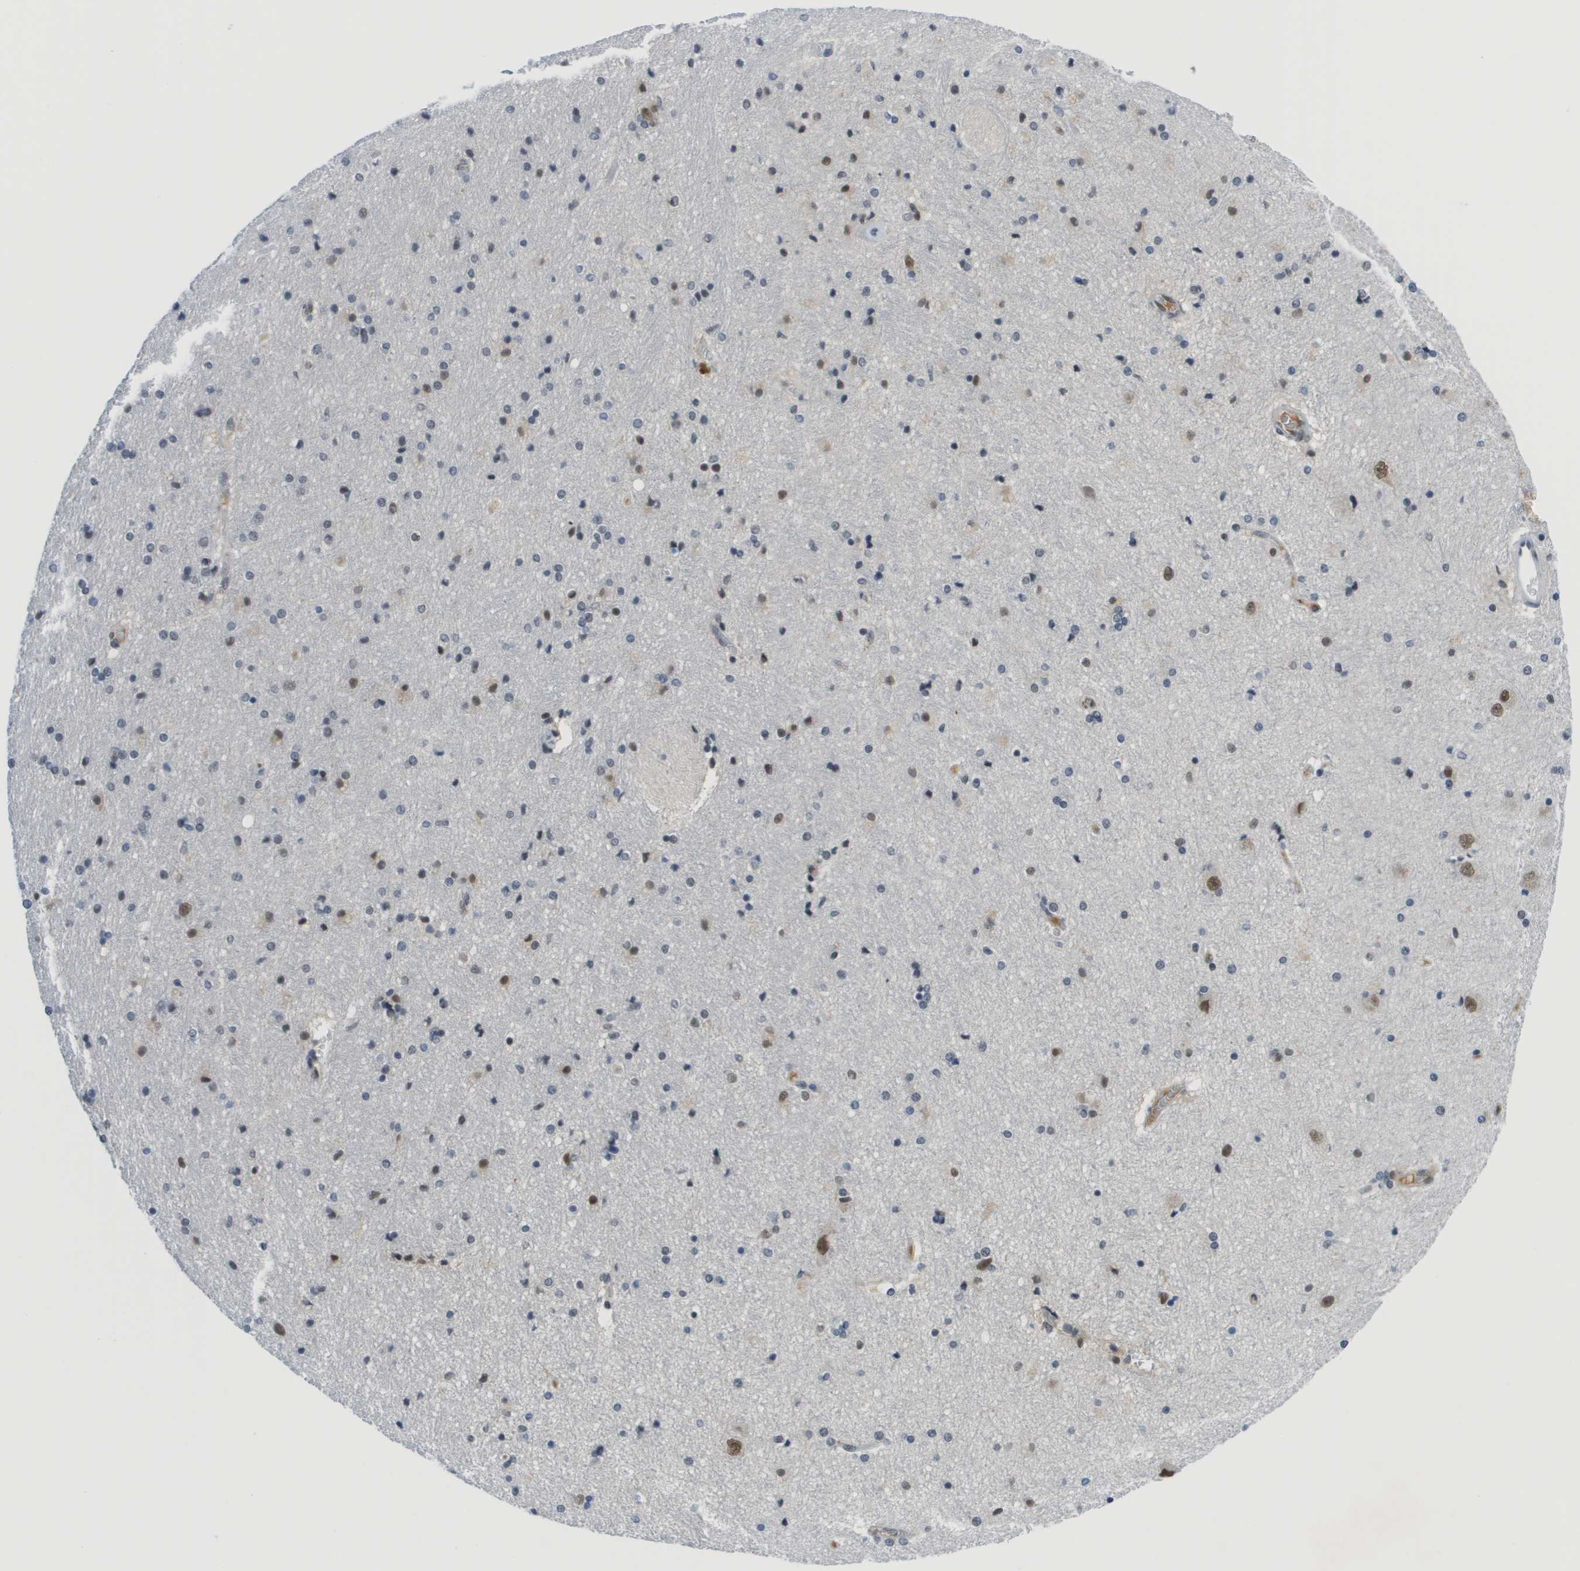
{"staining": {"intensity": "moderate", "quantity": "25%-75%", "location": "nuclear"}, "tissue": "hippocampus", "cell_type": "Glial cells", "image_type": "normal", "snomed": [{"axis": "morphology", "description": "Normal tissue, NOS"}, {"axis": "topography", "description": "Hippocampus"}], "caption": "A brown stain labels moderate nuclear expression of a protein in glial cells of normal hippocampus. The staining was performed using DAB to visualize the protein expression in brown, while the nuclei were stained in blue with hematoxylin (Magnification: 20x).", "gene": "SMARCAD1", "patient": {"sex": "female", "age": 54}}